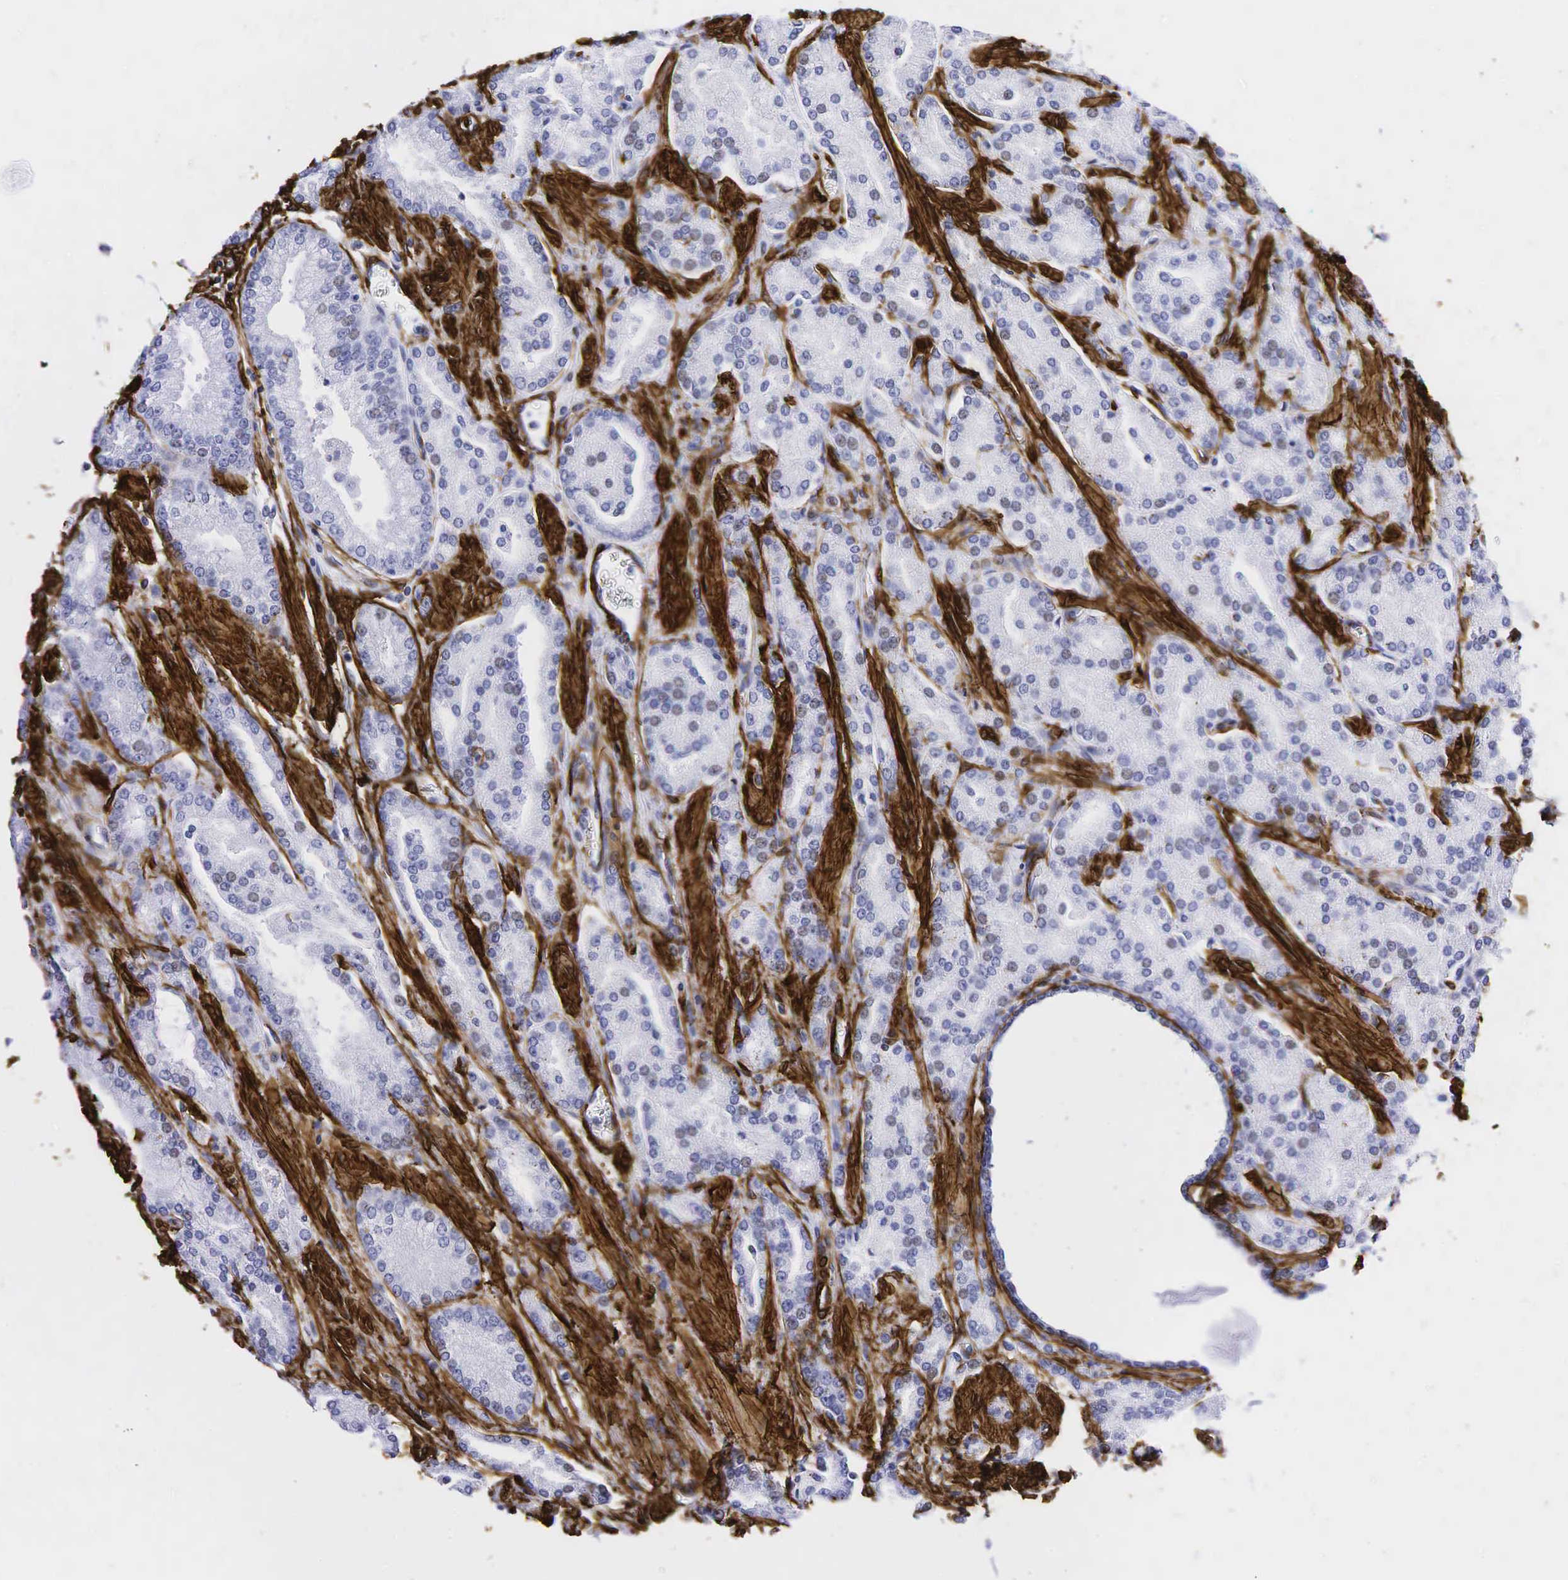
{"staining": {"intensity": "weak", "quantity": "<25%", "location": "nuclear"}, "tissue": "prostate cancer", "cell_type": "Tumor cells", "image_type": "cancer", "snomed": [{"axis": "morphology", "description": "Adenocarcinoma, High grade"}, {"axis": "topography", "description": "Prostate"}], "caption": "This is an immunohistochemistry photomicrograph of prostate cancer. There is no expression in tumor cells.", "gene": "ACTA2", "patient": {"sex": "male", "age": 71}}